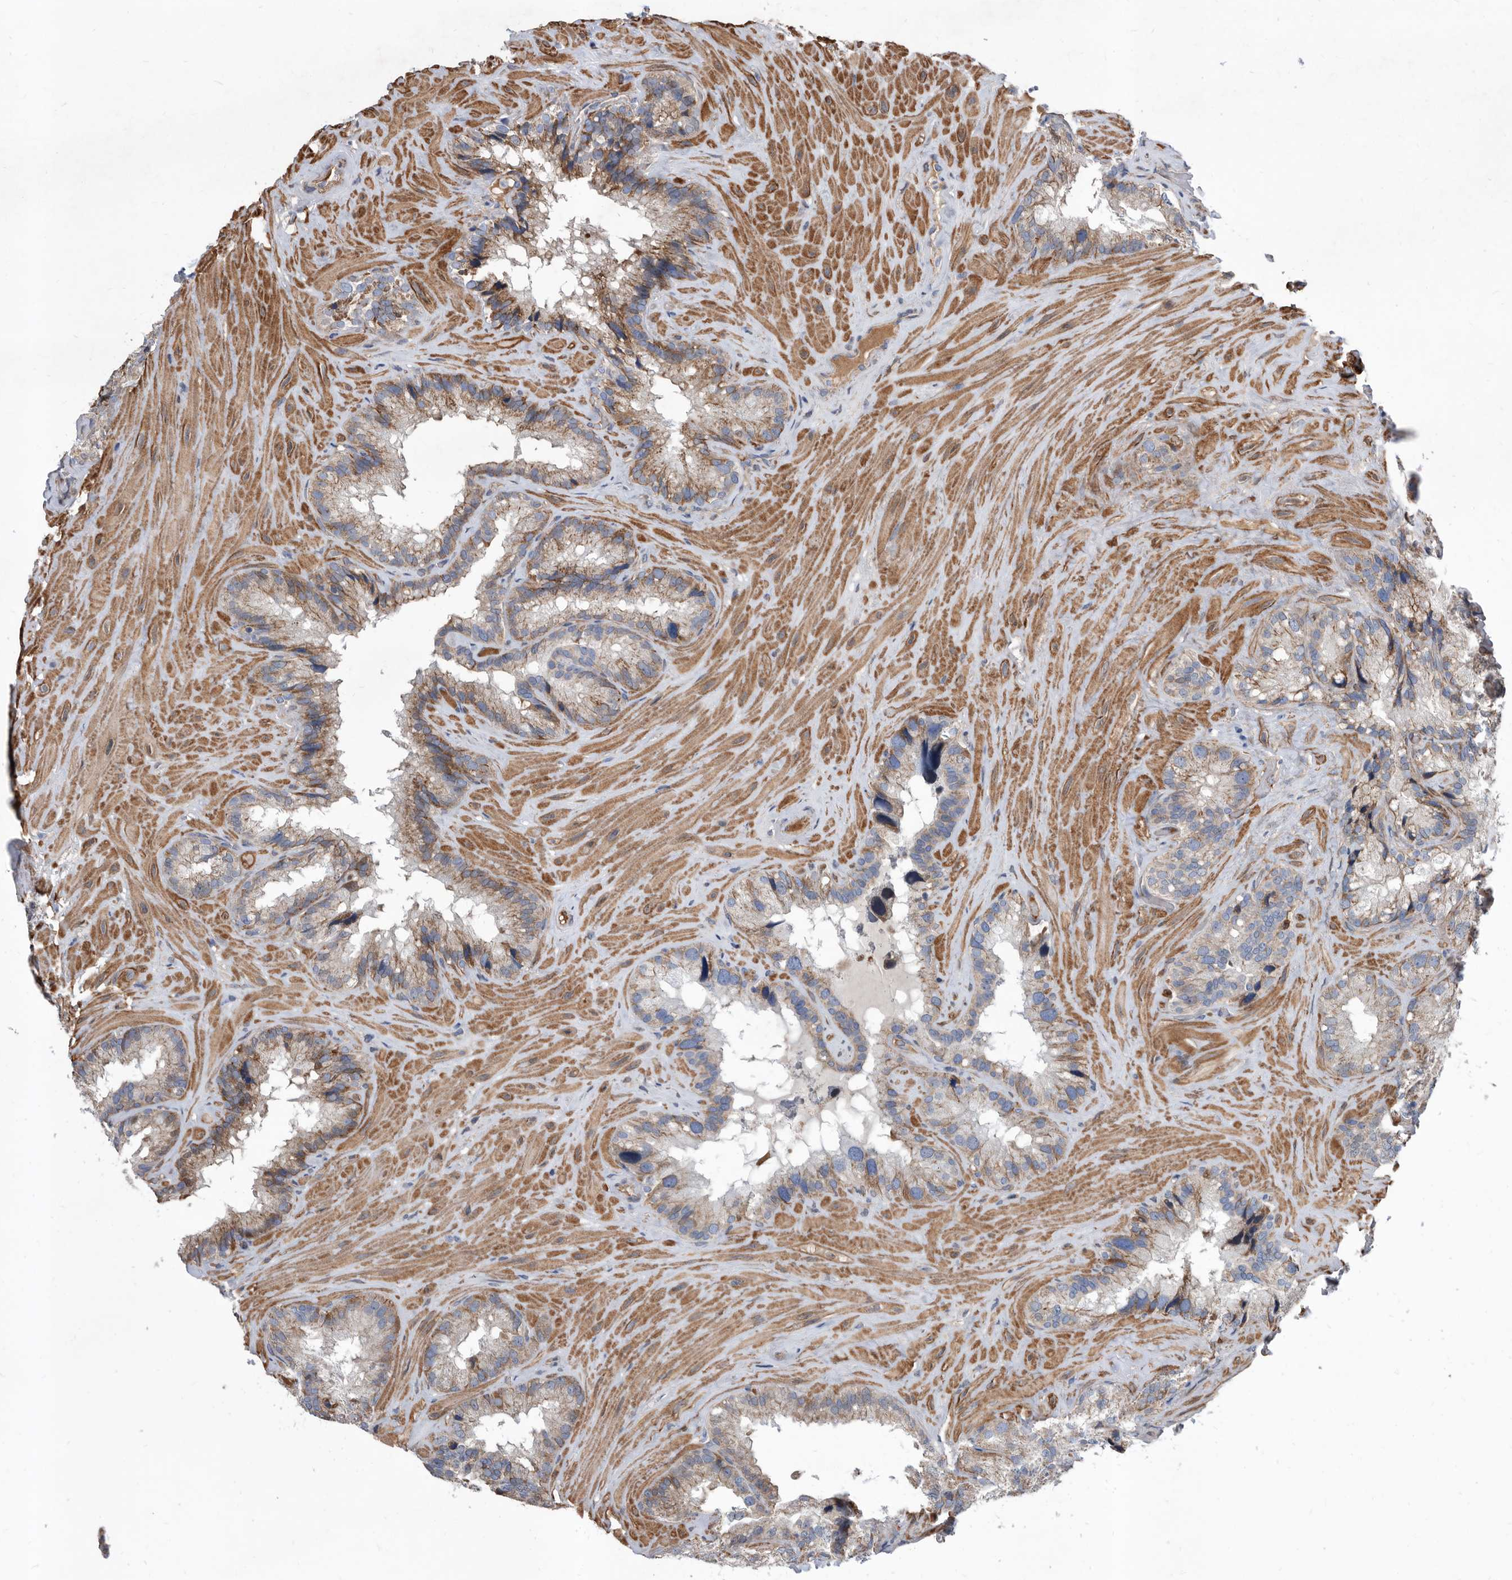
{"staining": {"intensity": "moderate", "quantity": "25%-75%", "location": "cytoplasmic/membranous"}, "tissue": "seminal vesicle", "cell_type": "Glandular cells", "image_type": "normal", "snomed": [{"axis": "morphology", "description": "Normal tissue, NOS"}, {"axis": "topography", "description": "Prostate"}, {"axis": "topography", "description": "Seminal veicle"}], "caption": "Protein analysis of benign seminal vesicle shows moderate cytoplasmic/membranous staining in about 25%-75% of glandular cells.", "gene": "ATP13A3", "patient": {"sex": "male", "age": 68}}